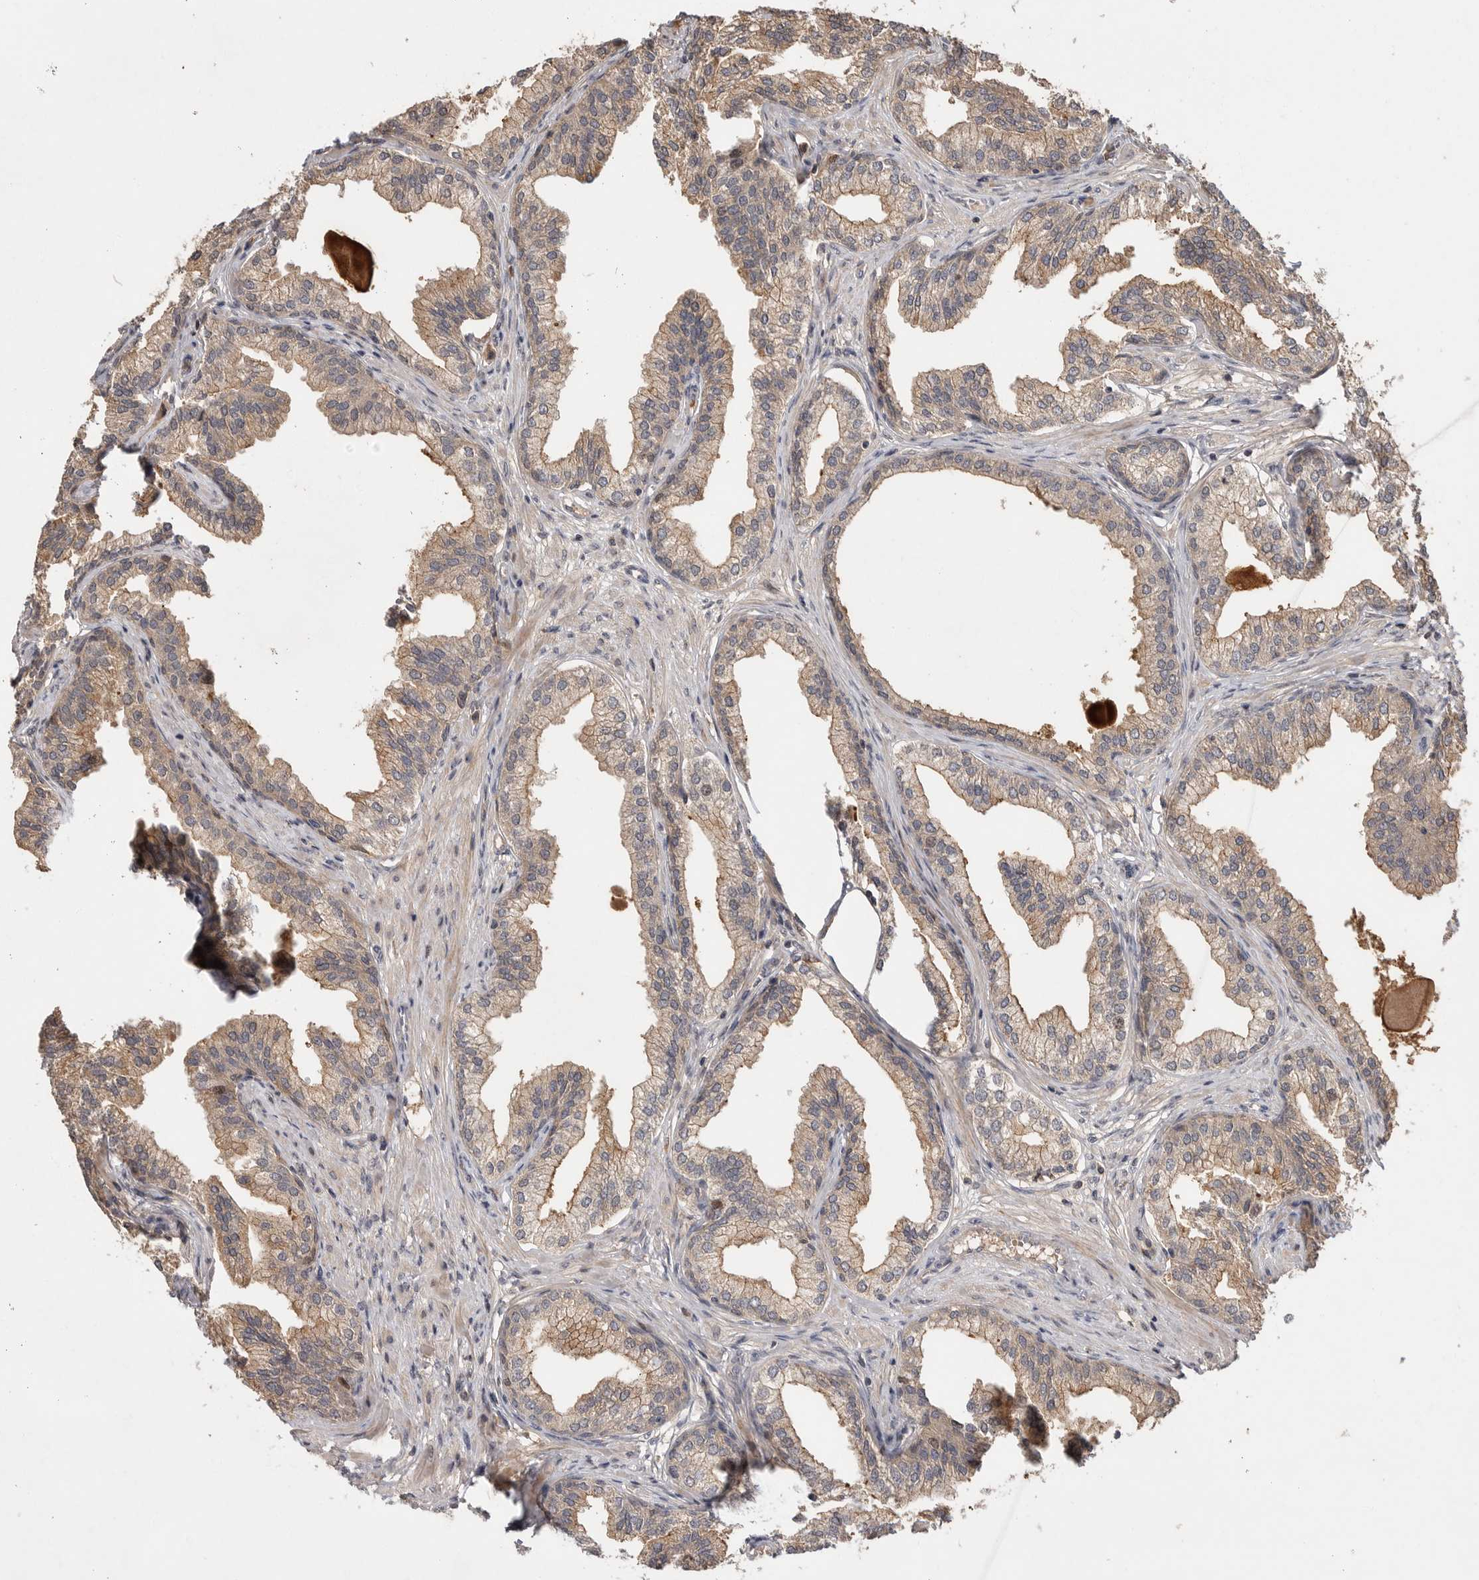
{"staining": {"intensity": "moderate", "quantity": ">75%", "location": "cytoplasmic/membranous"}, "tissue": "prostate", "cell_type": "Glandular cells", "image_type": "normal", "snomed": [{"axis": "morphology", "description": "Normal tissue, NOS"}, {"axis": "morphology", "description": "Urothelial carcinoma, Low grade"}, {"axis": "topography", "description": "Urinary bladder"}, {"axis": "topography", "description": "Prostate"}], "caption": "An image of prostate stained for a protein reveals moderate cytoplasmic/membranous brown staining in glandular cells.", "gene": "VN1R4", "patient": {"sex": "male", "age": 60}}